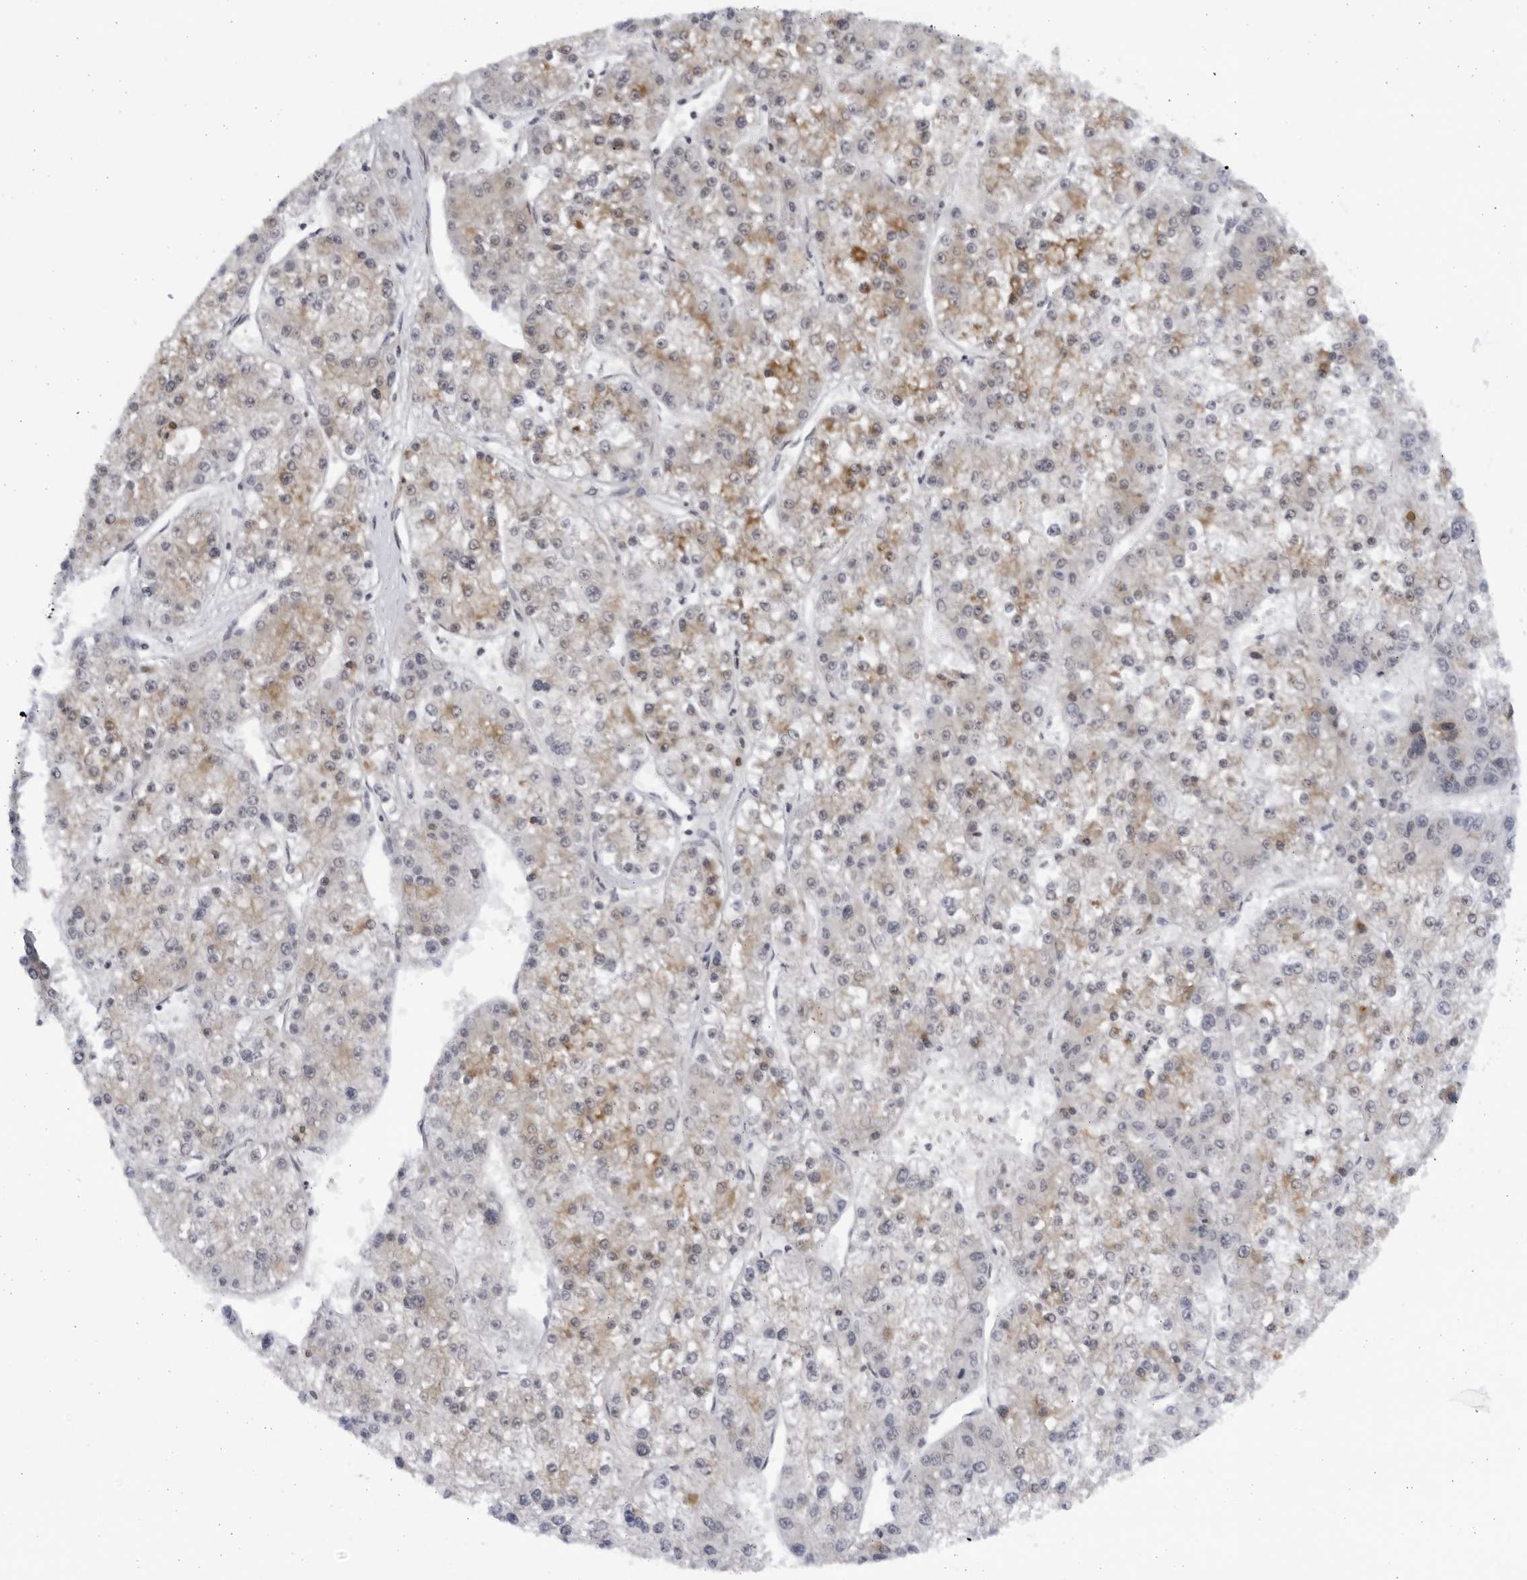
{"staining": {"intensity": "weak", "quantity": ">75%", "location": "cytoplasmic/membranous"}, "tissue": "liver cancer", "cell_type": "Tumor cells", "image_type": "cancer", "snomed": [{"axis": "morphology", "description": "Carcinoma, Hepatocellular, NOS"}, {"axis": "topography", "description": "Liver"}], "caption": "Immunohistochemistry (IHC) micrograph of human hepatocellular carcinoma (liver) stained for a protein (brown), which exhibits low levels of weak cytoplasmic/membranous staining in approximately >75% of tumor cells.", "gene": "SLC25A22", "patient": {"sex": "female", "age": 73}}